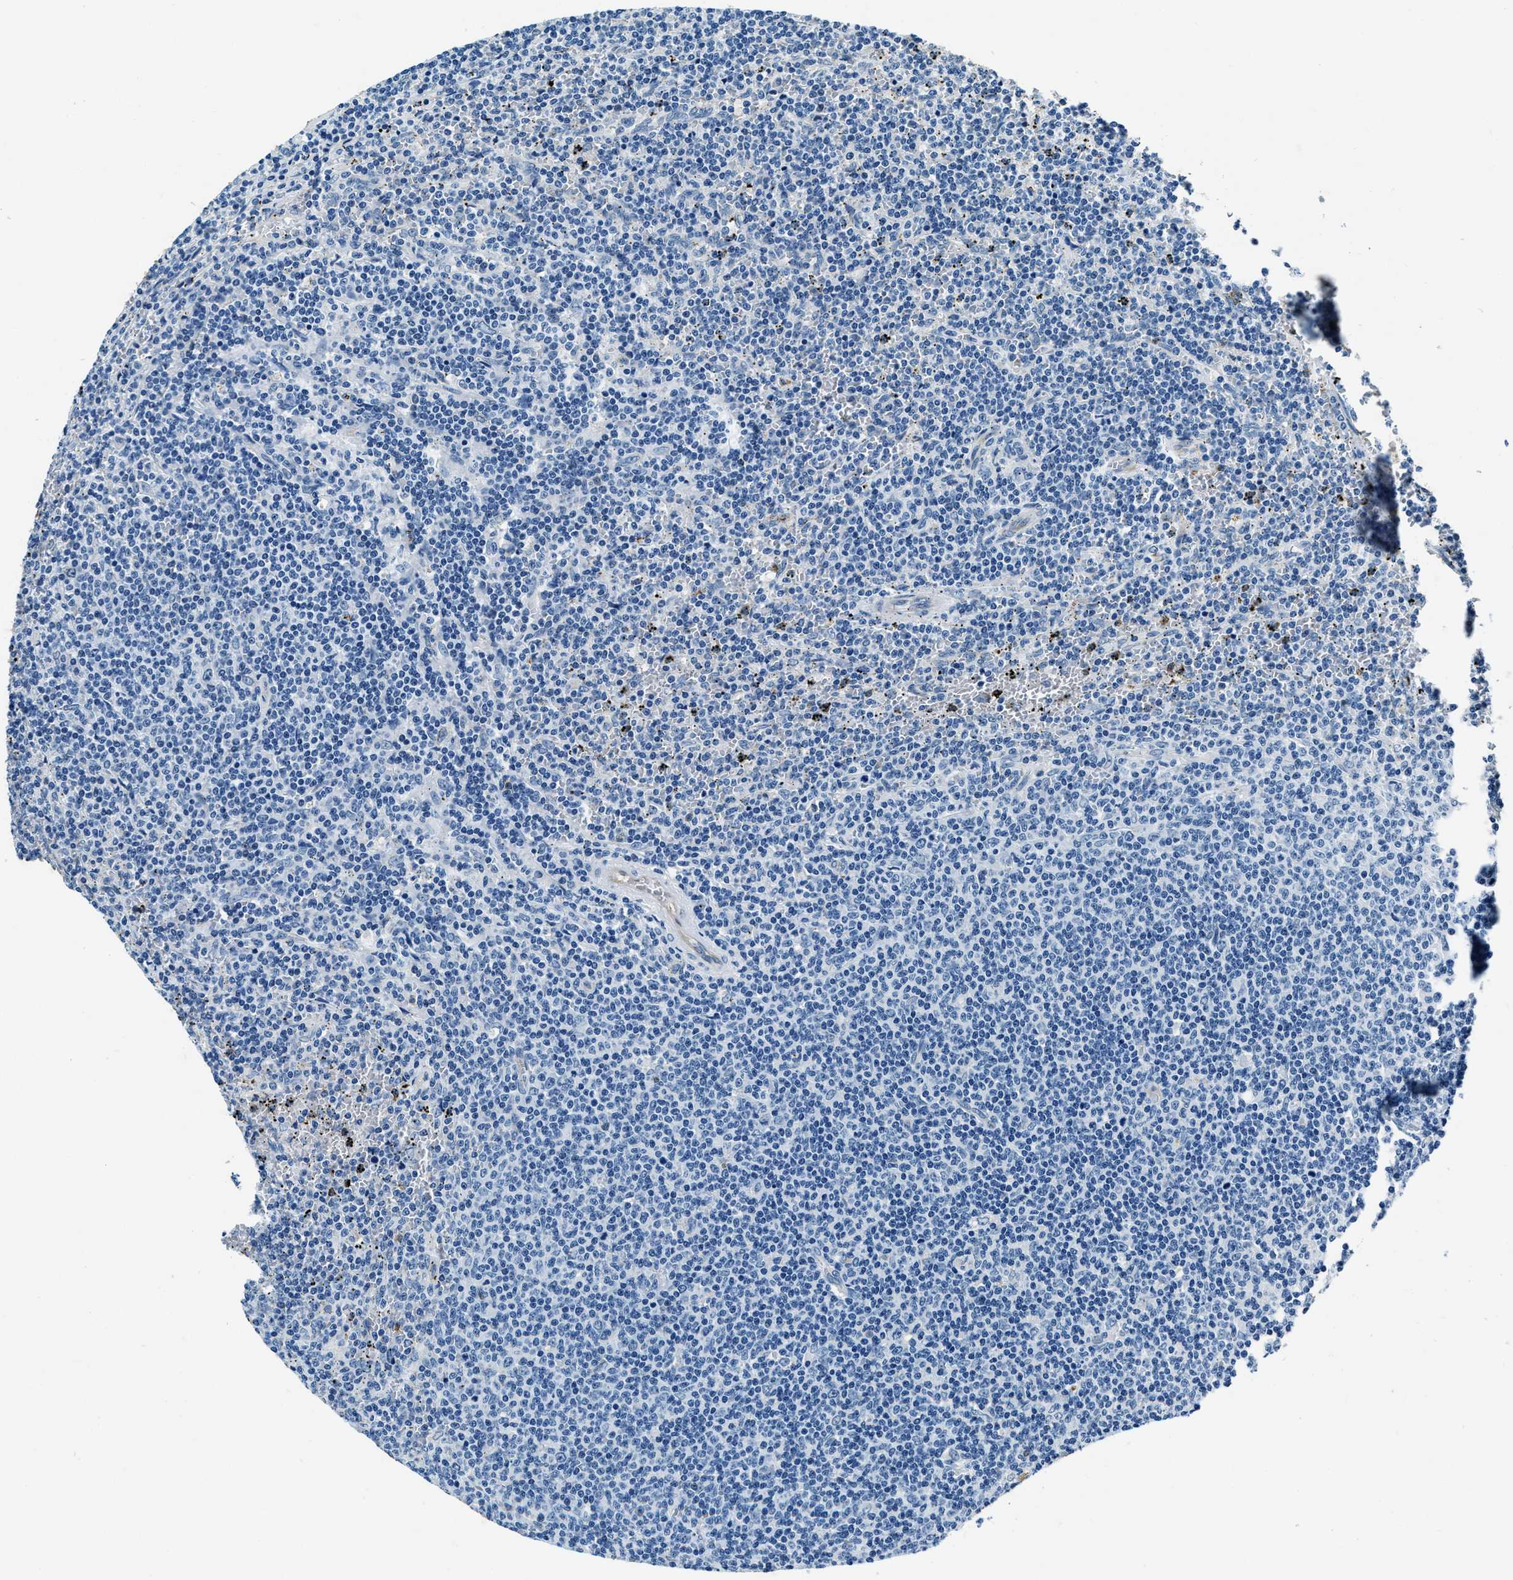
{"staining": {"intensity": "negative", "quantity": "none", "location": "none"}, "tissue": "lymphoma", "cell_type": "Tumor cells", "image_type": "cancer", "snomed": [{"axis": "morphology", "description": "Malignant lymphoma, non-Hodgkin's type, Low grade"}, {"axis": "topography", "description": "Spleen"}], "caption": "Immunohistochemistry (IHC) micrograph of neoplastic tissue: human lymphoma stained with DAB displays no significant protein expression in tumor cells.", "gene": "PTPDC1", "patient": {"sex": "female", "age": 50}}